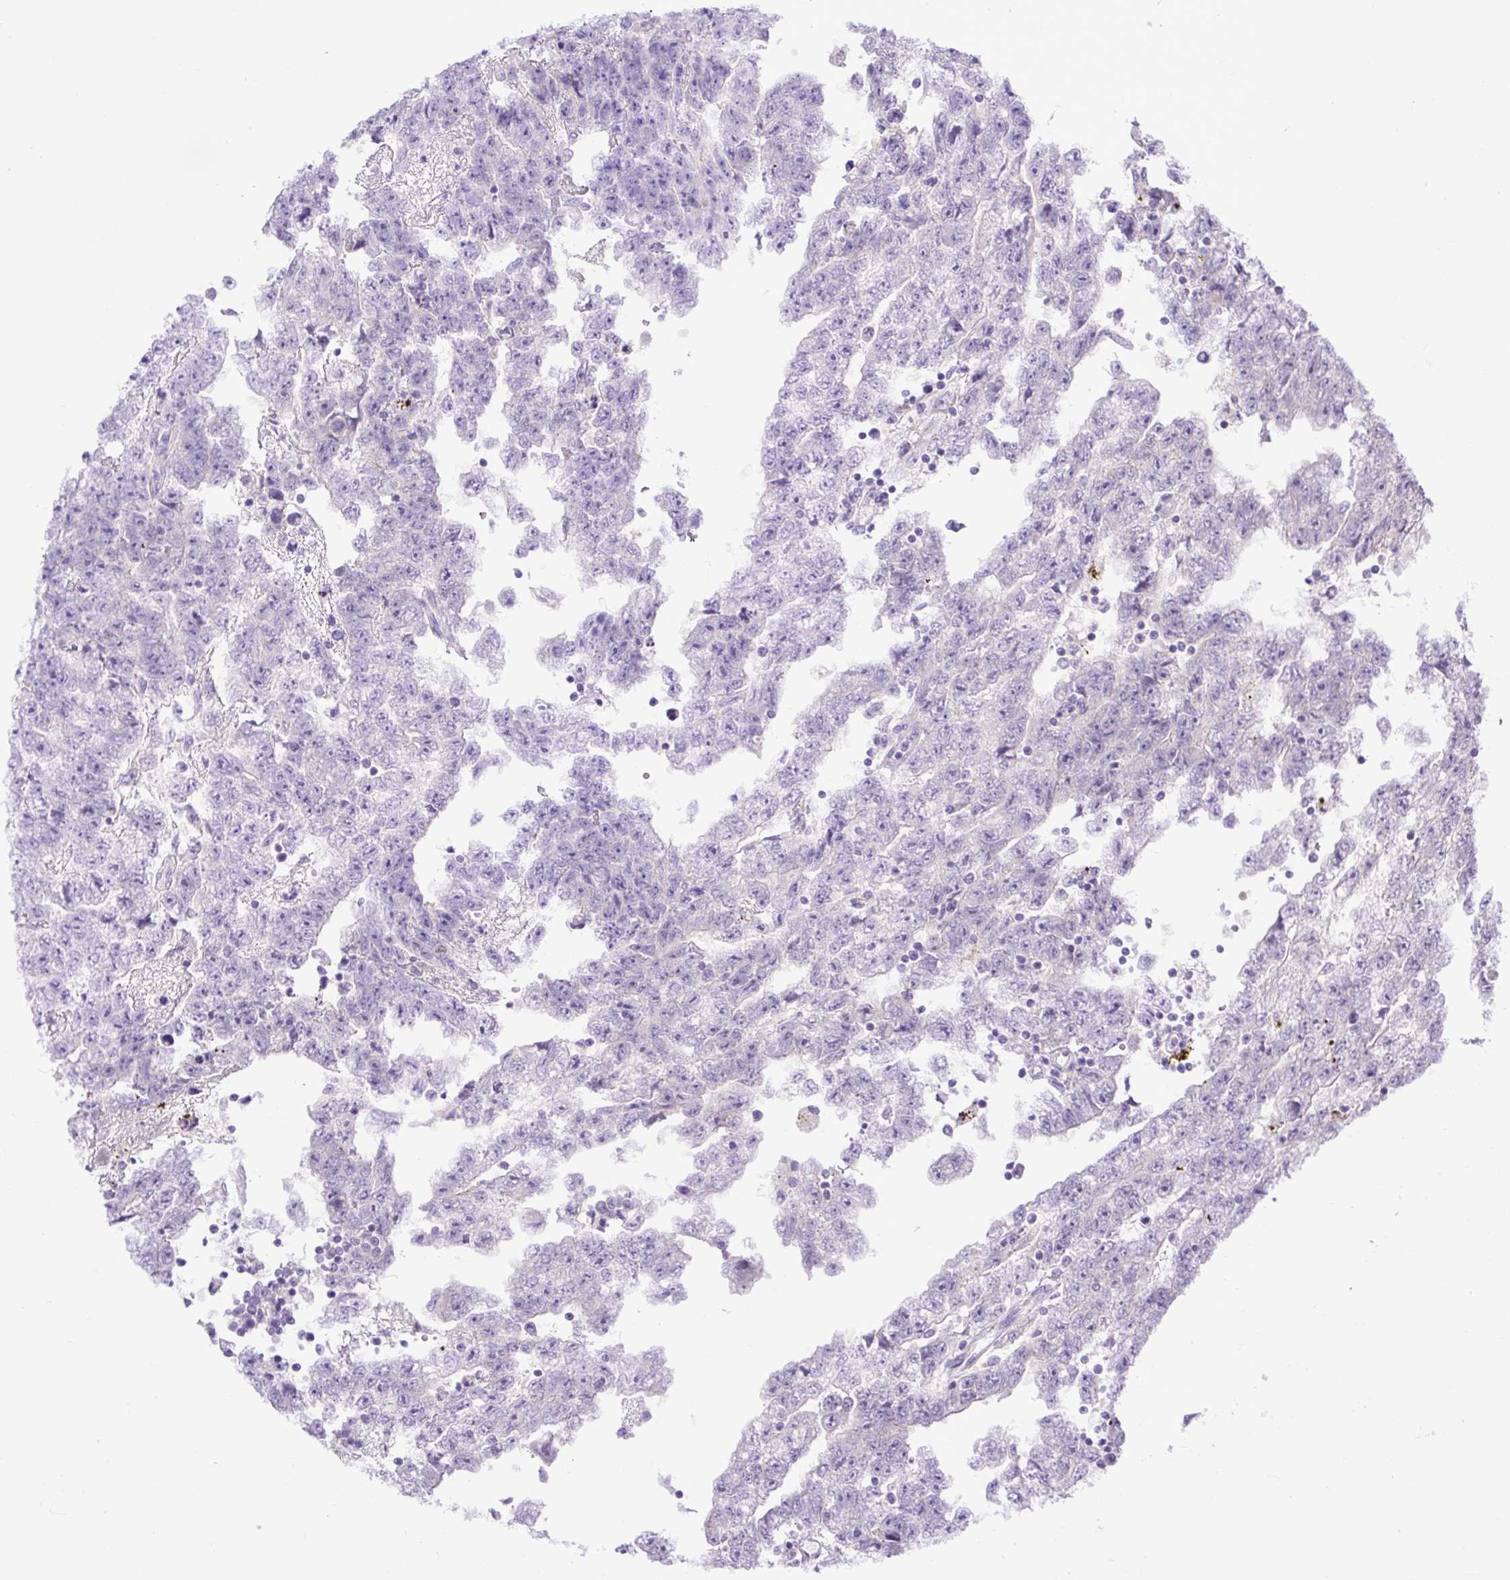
{"staining": {"intensity": "negative", "quantity": "none", "location": "none"}, "tissue": "testis cancer", "cell_type": "Tumor cells", "image_type": "cancer", "snomed": [{"axis": "morphology", "description": "Carcinoma, Embryonal, NOS"}, {"axis": "topography", "description": "Testis"}], "caption": "Tumor cells show no significant protein expression in testis cancer (embryonal carcinoma).", "gene": "SPTBN5", "patient": {"sex": "male", "age": 25}}